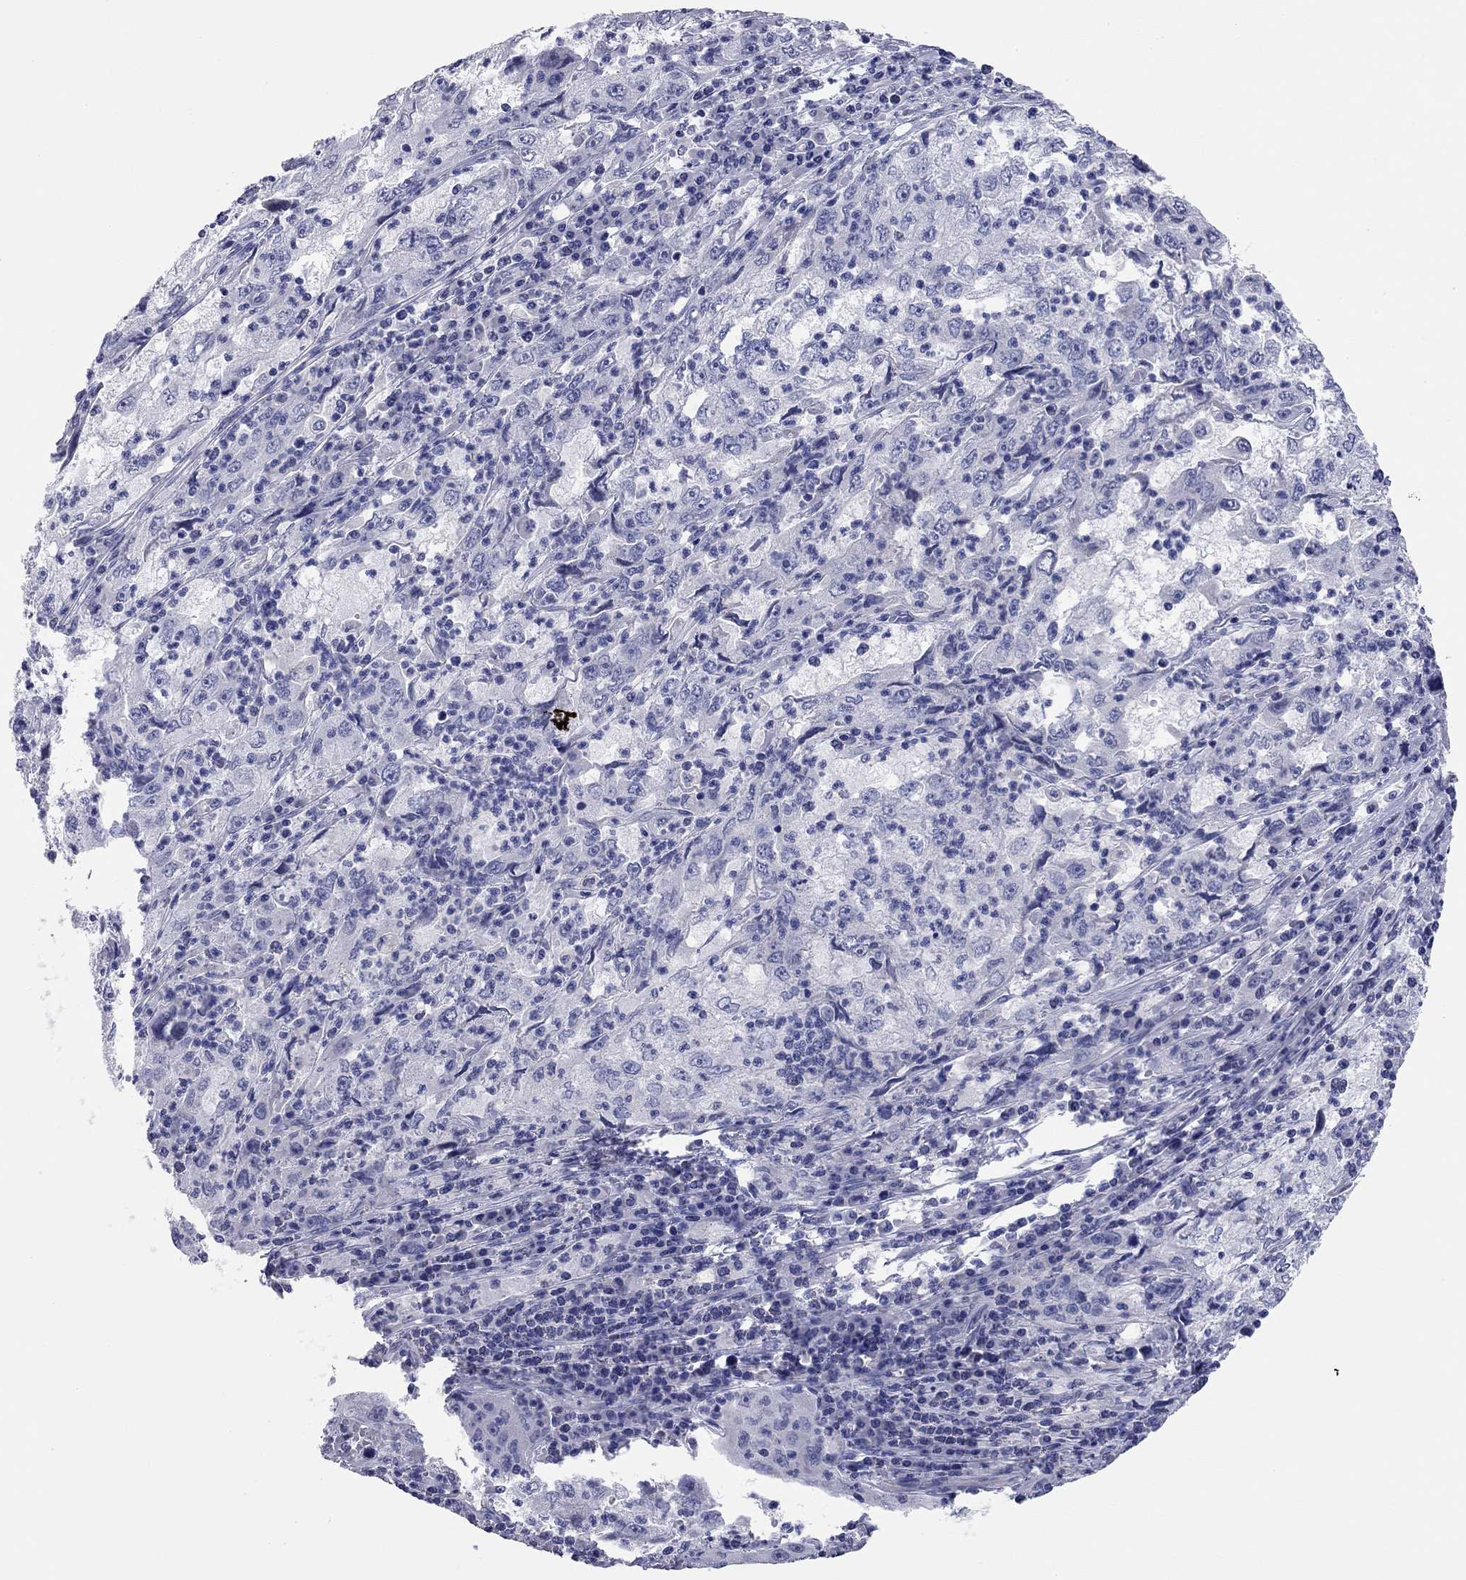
{"staining": {"intensity": "negative", "quantity": "none", "location": "none"}, "tissue": "cervical cancer", "cell_type": "Tumor cells", "image_type": "cancer", "snomed": [{"axis": "morphology", "description": "Squamous cell carcinoma, NOS"}, {"axis": "topography", "description": "Cervix"}], "caption": "Protein analysis of cervical cancer (squamous cell carcinoma) exhibits no significant expression in tumor cells.", "gene": "TMEM221", "patient": {"sex": "female", "age": 36}}